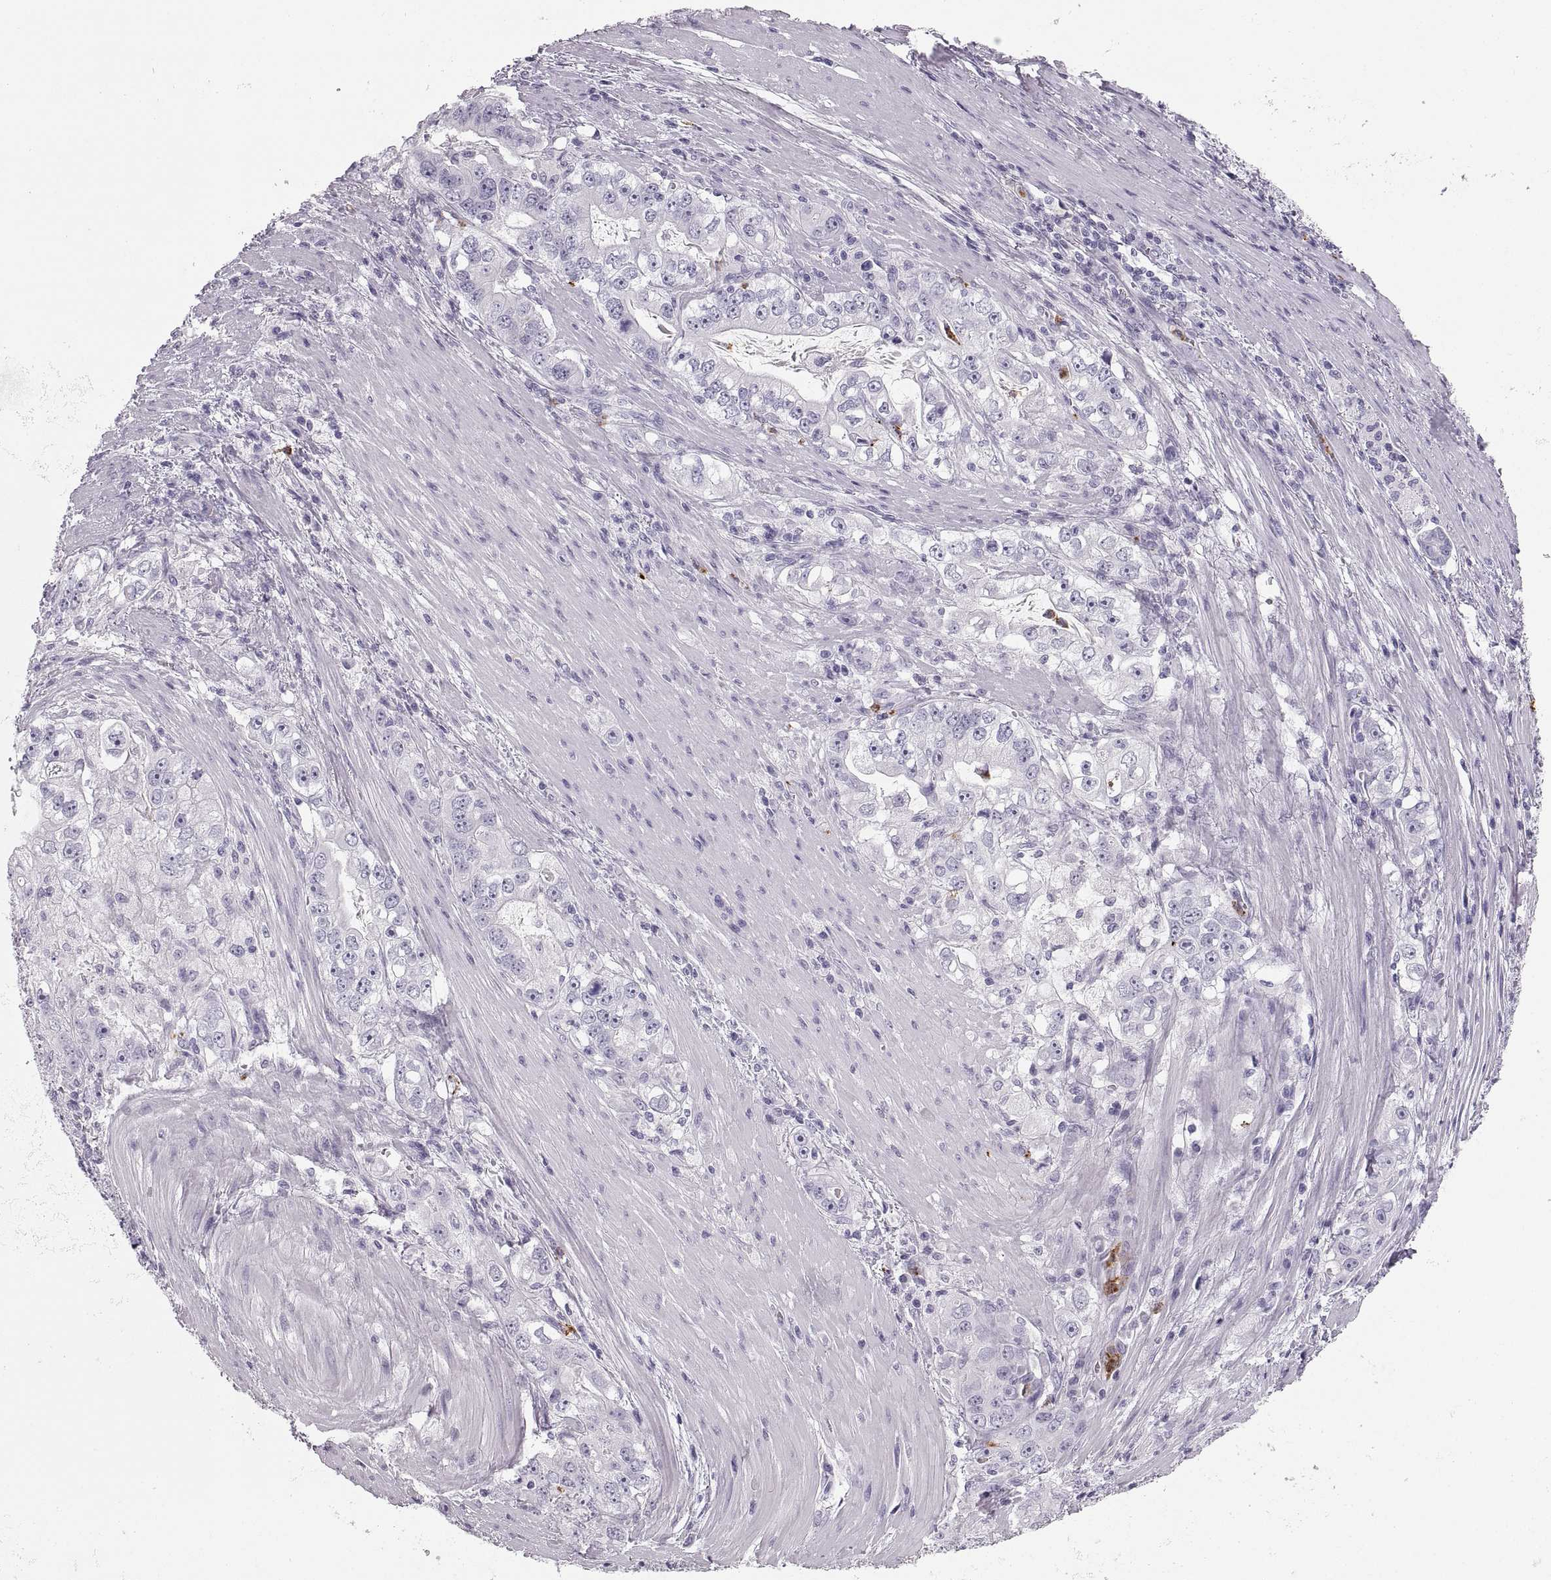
{"staining": {"intensity": "negative", "quantity": "none", "location": "none"}, "tissue": "stomach cancer", "cell_type": "Tumor cells", "image_type": "cancer", "snomed": [{"axis": "morphology", "description": "Adenocarcinoma, NOS"}, {"axis": "topography", "description": "Stomach, lower"}], "caption": "There is no significant staining in tumor cells of stomach adenocarcinoma.", "gene": "MILR1", "patient": {"sex": "female", "age": 72}}